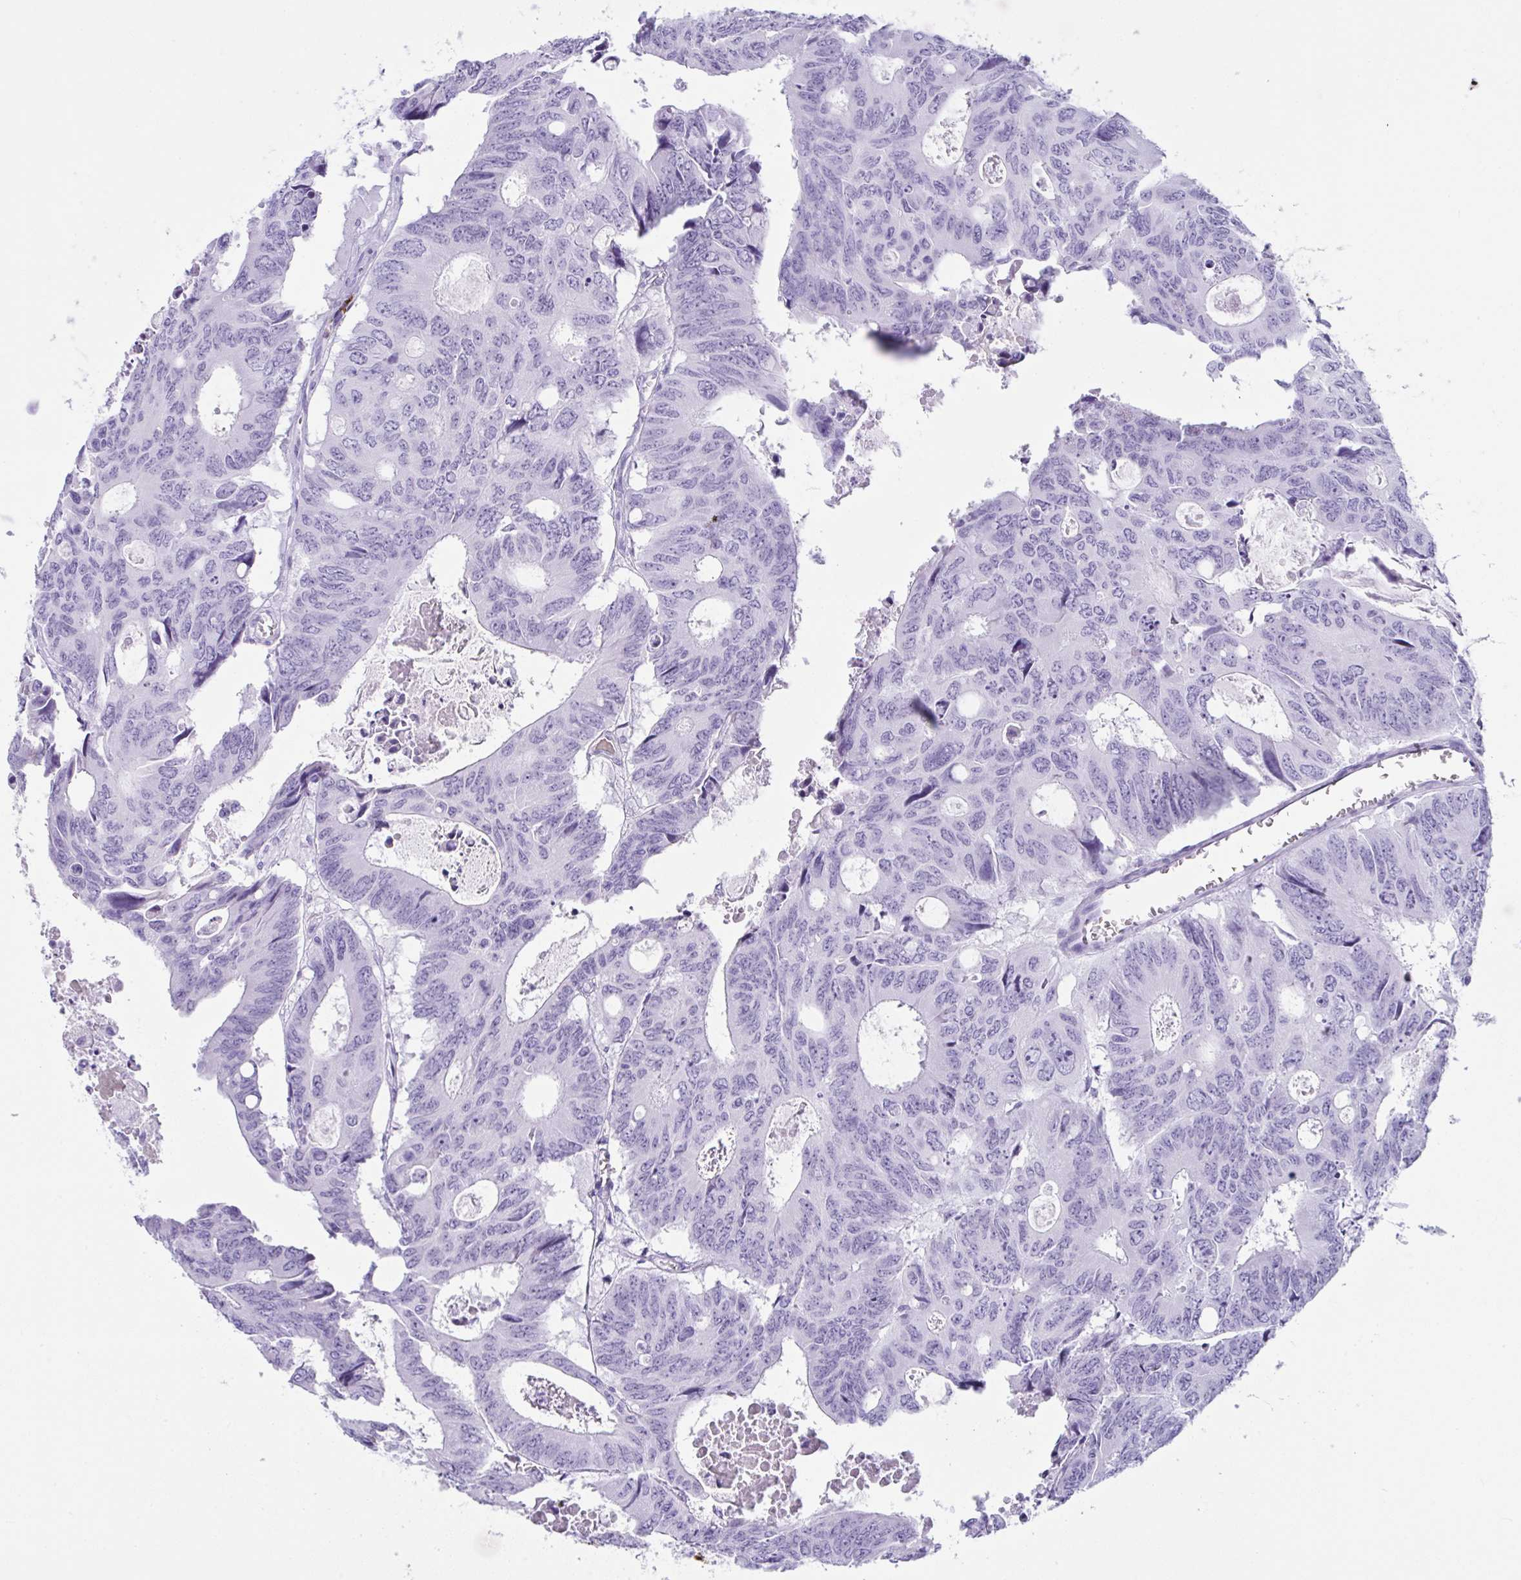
{"staining": {"intensity": "negative", "quantity": "none", "location": "none"}, "tissue": "colorectal cancer", "cell_type": "Tumor cells", "image_type": "cancer", "snomed": [{"axis": "morphology", "description": "Adenocarcinoma, NOS"}, {"axis": "topography", "description": "Rectum"}], "caption": "Histopathology image shows no protein expression in tumor cells of colorectal cancer tissue. (DAB (3,3'-diaminobenzidine) immunohistochemistry (IHC) visualized using brightfield microscopy, high magnification).", "gene": "JCHAIN", "patient": {"sex": "male", "age": 76}}